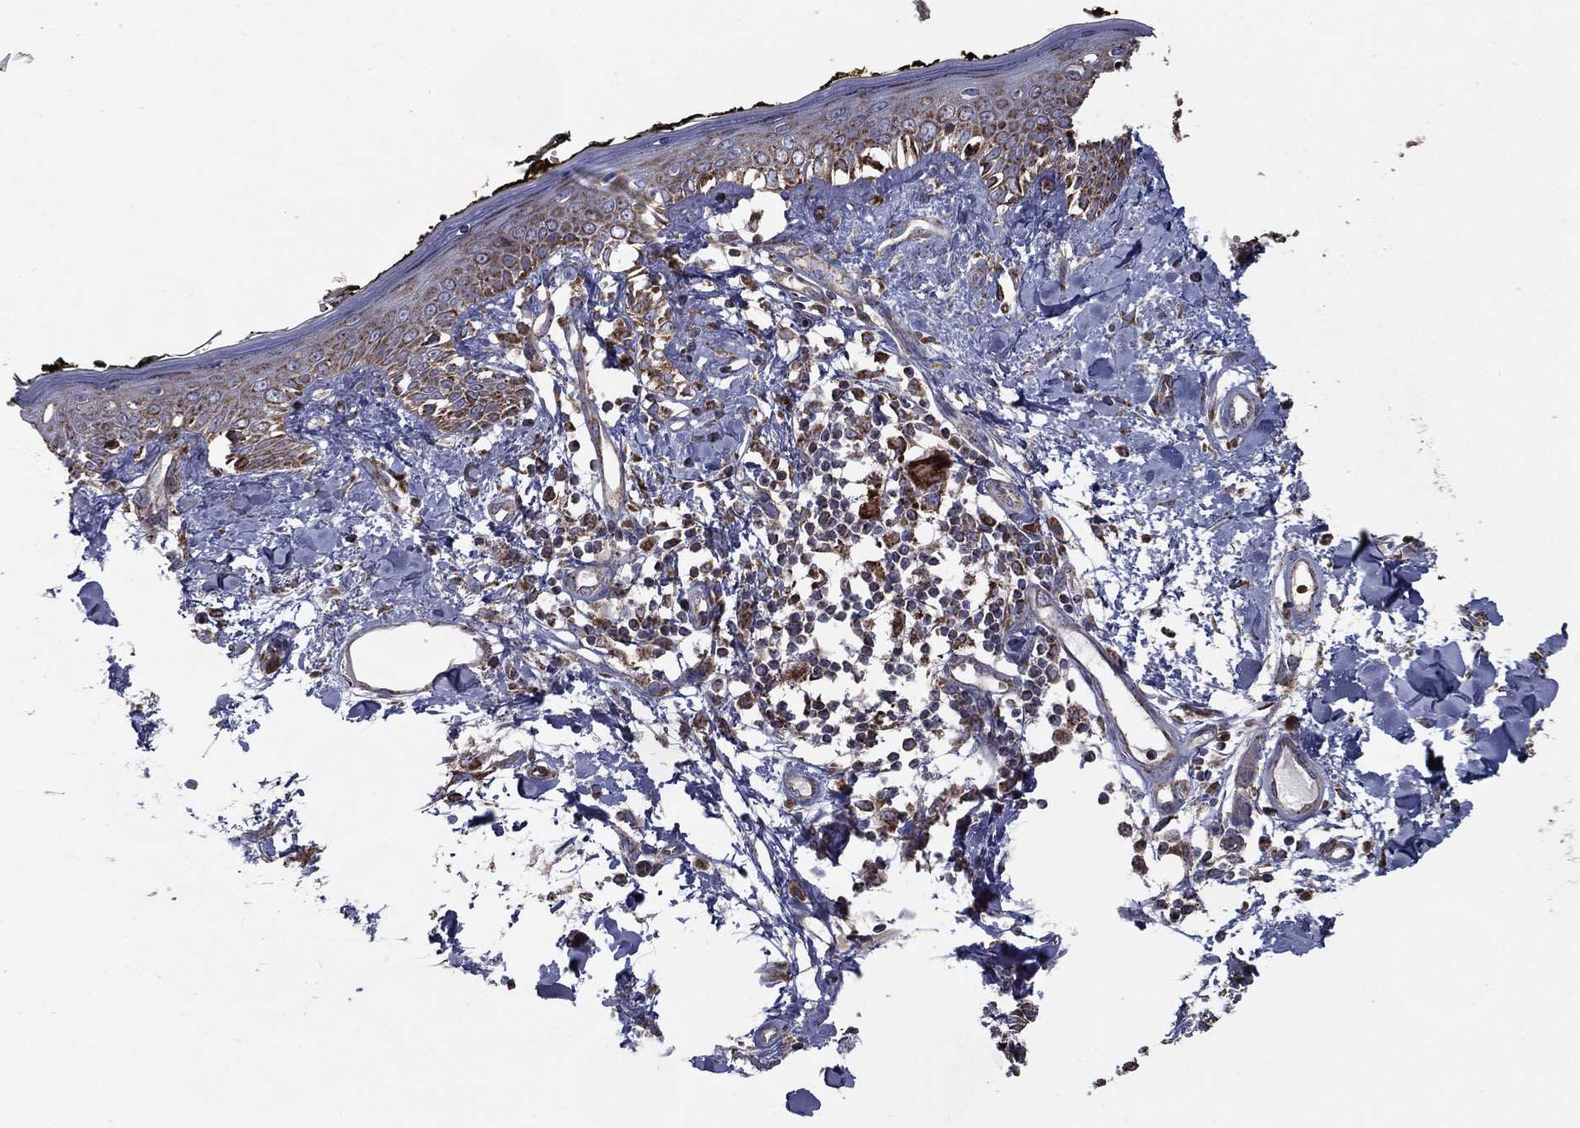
{"staining": {"intensity": "strong", "quantity": "<25%", "location": "cytoplasmic/membranous"}, "tissue": "skin", "cell_type": "Fibroblasts", "image_type": "normal", "snomed": [{"axis": "morphology", "description": "Normal tissue, NOS"}, {"axis": "topography", "description": "Skin"}], "caption": "Immunohistochemistry of unremarkable human skin demonstrates medium levels of strong cytoplasmic/membranous expression in approximately <25% of fibroblasts. (DAB (3,3'-diaminobenzidine) IHC, brown staining for protein, blue staining for nuclei).", "gene": "MT", "patient": {"sex": "male", "age": 76}}